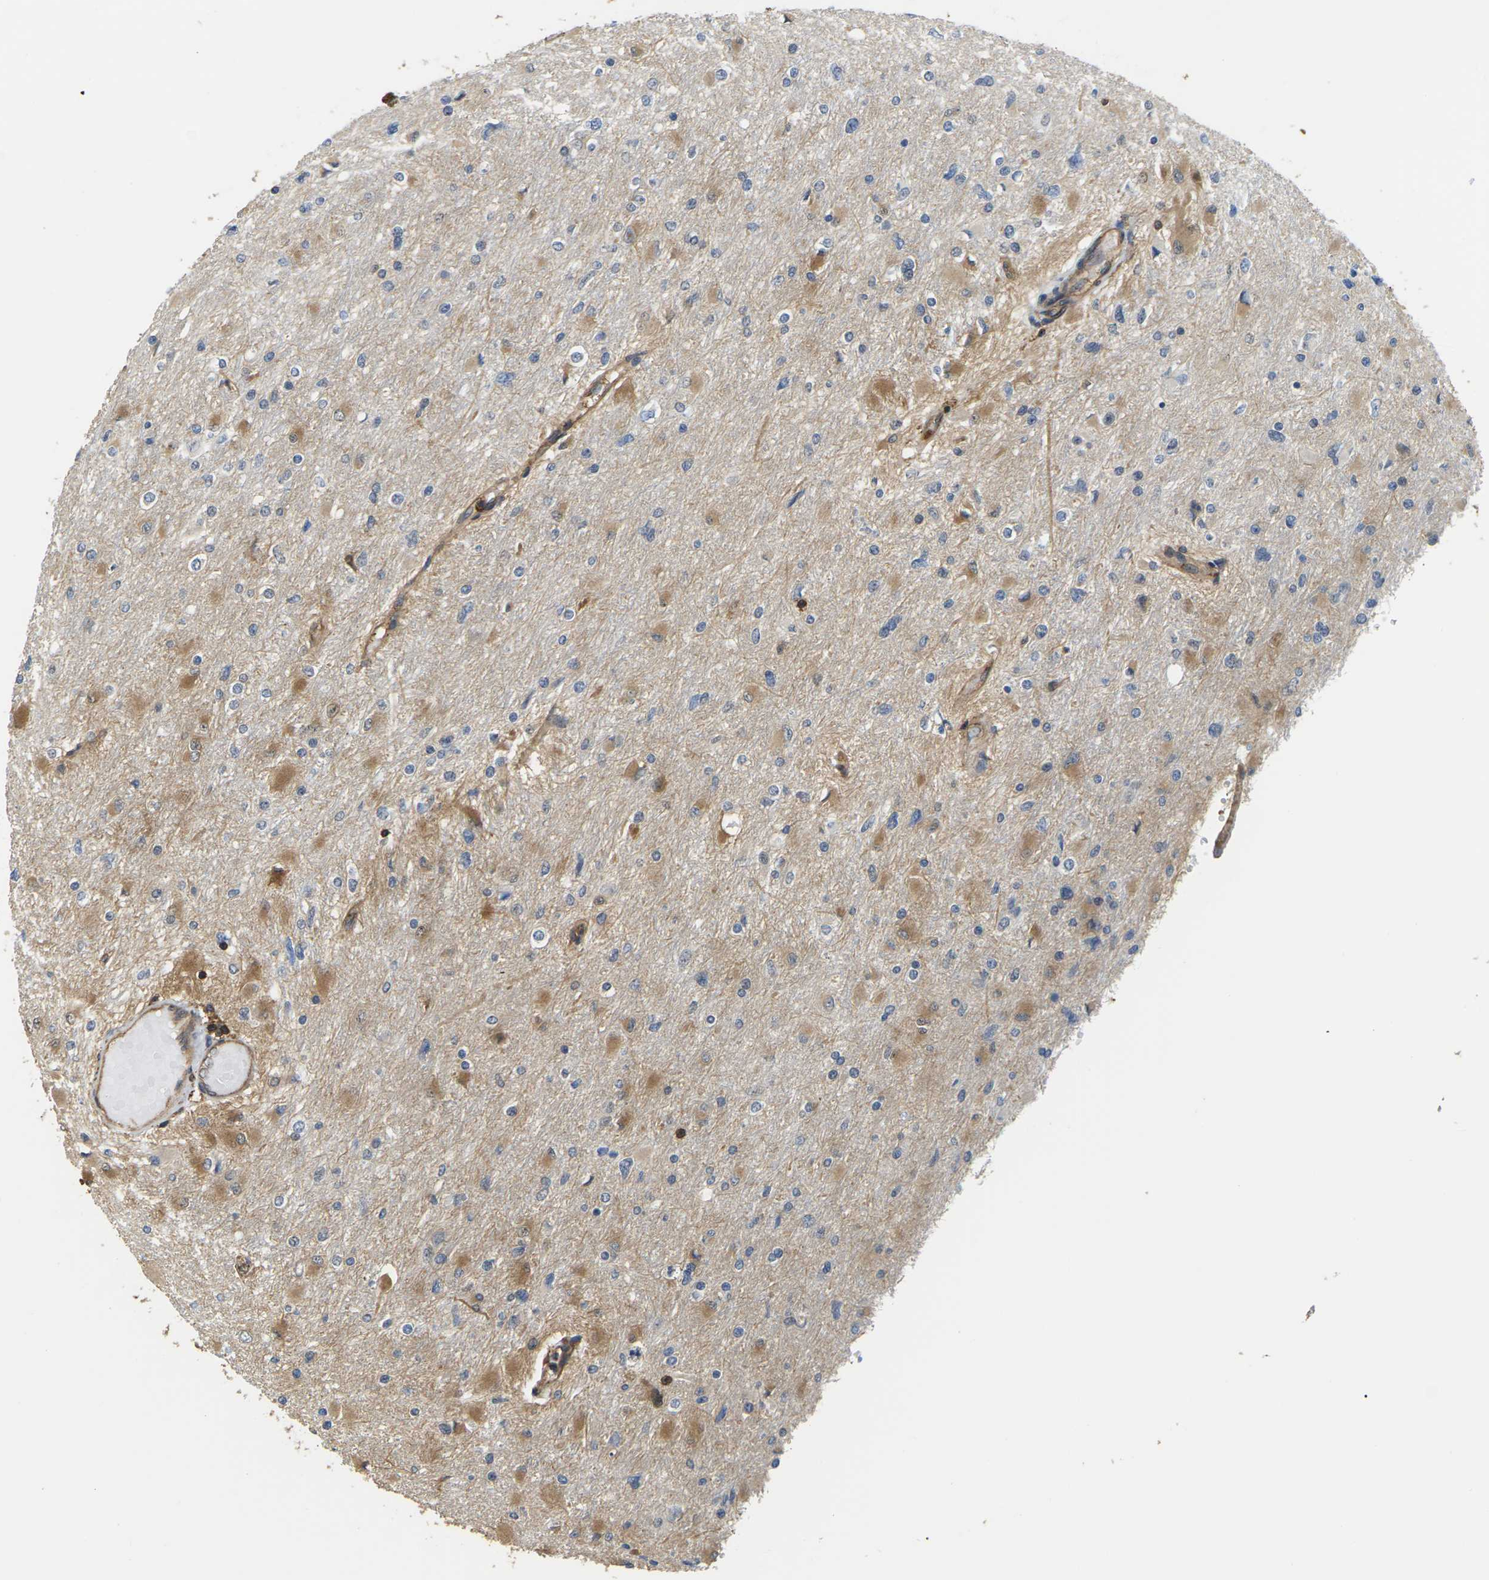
{"staining": {"intensity": "moderate", "quantity": "25%-75%", "location": "cytoplasmic/membranous"}, "tissue": "glioma", "cell_type": "Tumor cells", "image_type": "cancer", "snomed": [{"axis": "morphology", "description": "Glioma, malignant, High grade"}, {"axis": "topography", "description": "Cerebral cortex"}], "caption": "Immunohistochemistry (IHC) of human glioma displays medium levels of moderate cytoplasmic/membranous expression in about 25%-75% of tumor cells.", "gene": "IQGAP1", "patient": {"sex": "female", "age": 36}}